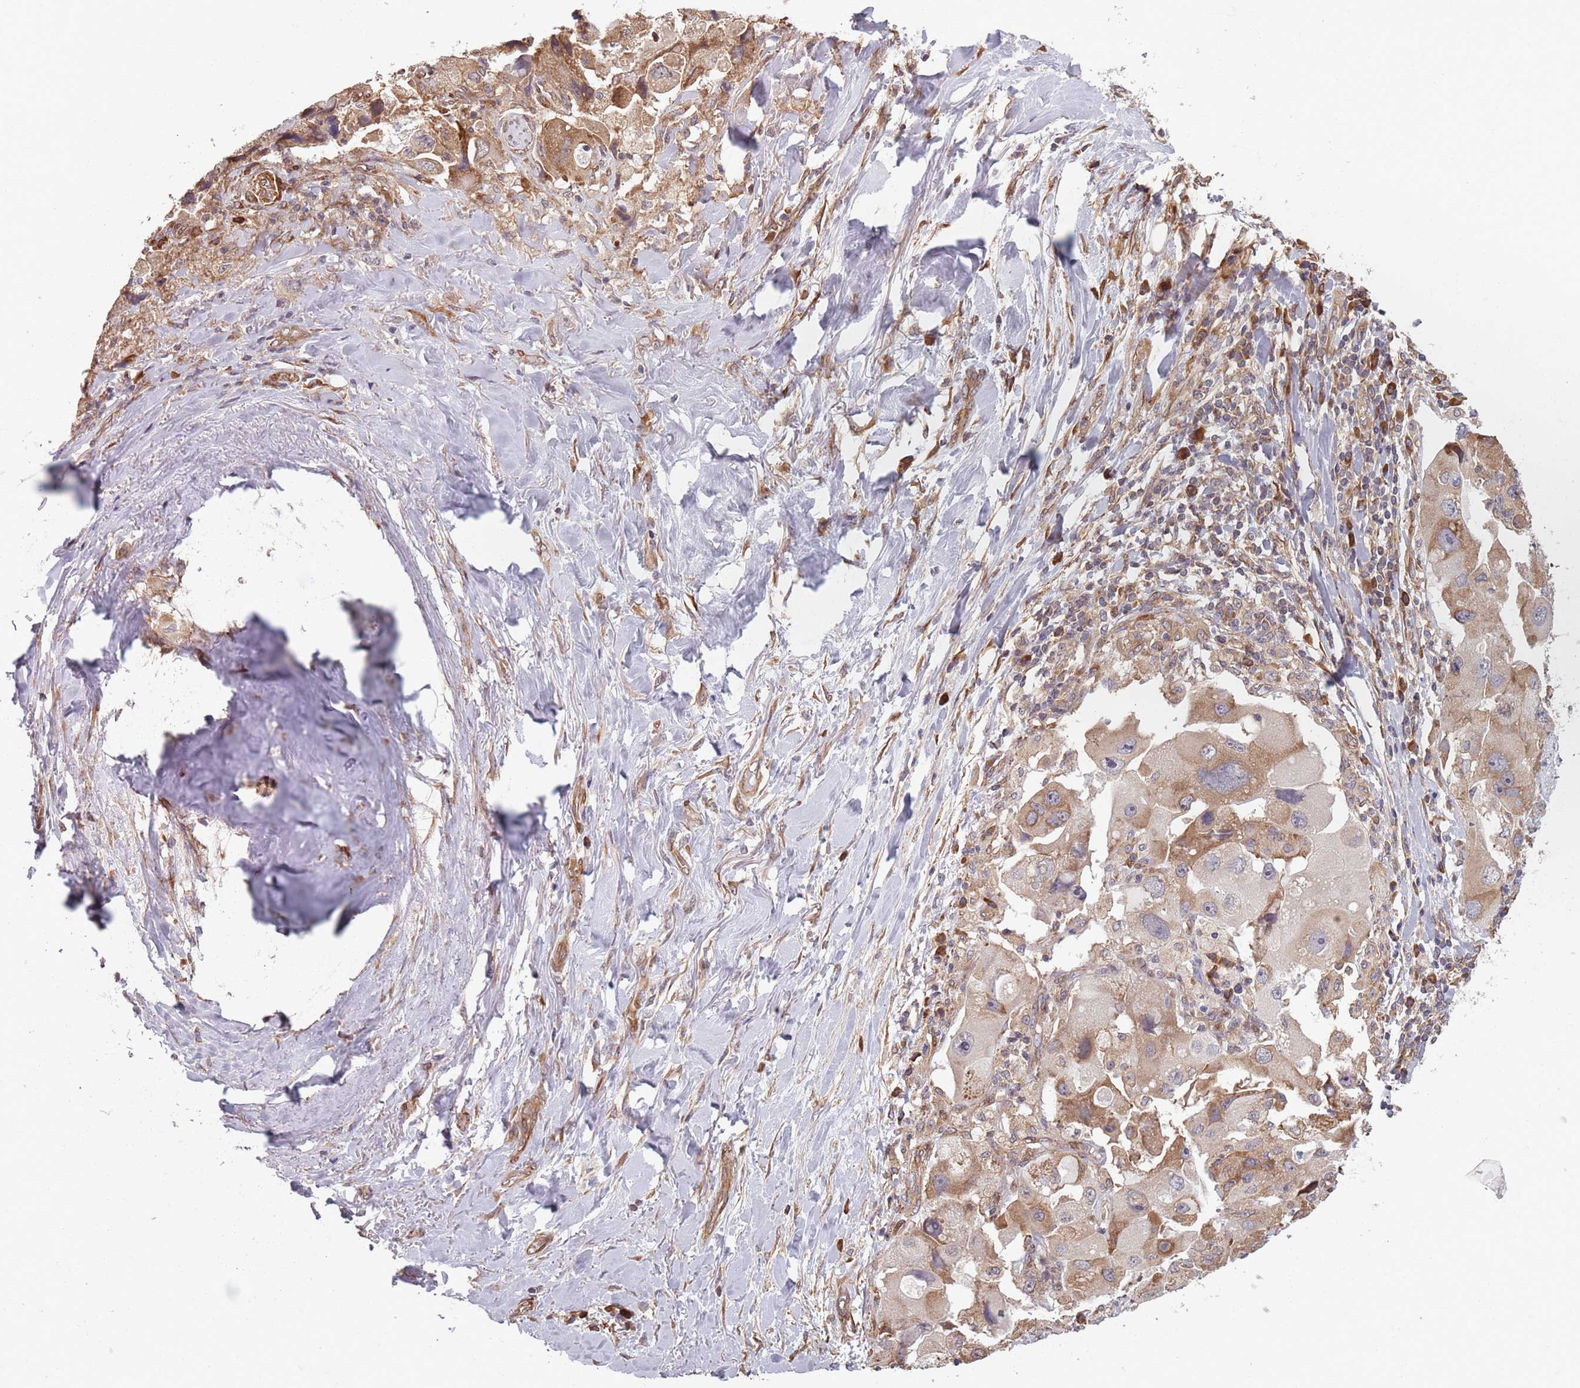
{"staining": {"intensity": "moderate", "quantity": "25%-75%", "location": "cytoplasmic/membranous"}, "tissue": "lung cancer", "cell_type": "Tumor cells", "image_type": "cancer", "snomed": [{"axis": "morphology", "description": "Adenocarcinoma, NOS"}, {"axis": "topography", "description": "Lung"}], "caption": "Tumor cells display medium levels of moderate cytoplasmic/membranous positivity in about 25%-75% of cells in lung cancer (adenocarcinoma).", "gene": "NOTCH3", "patient": {"sex": "female", "age": 54}}